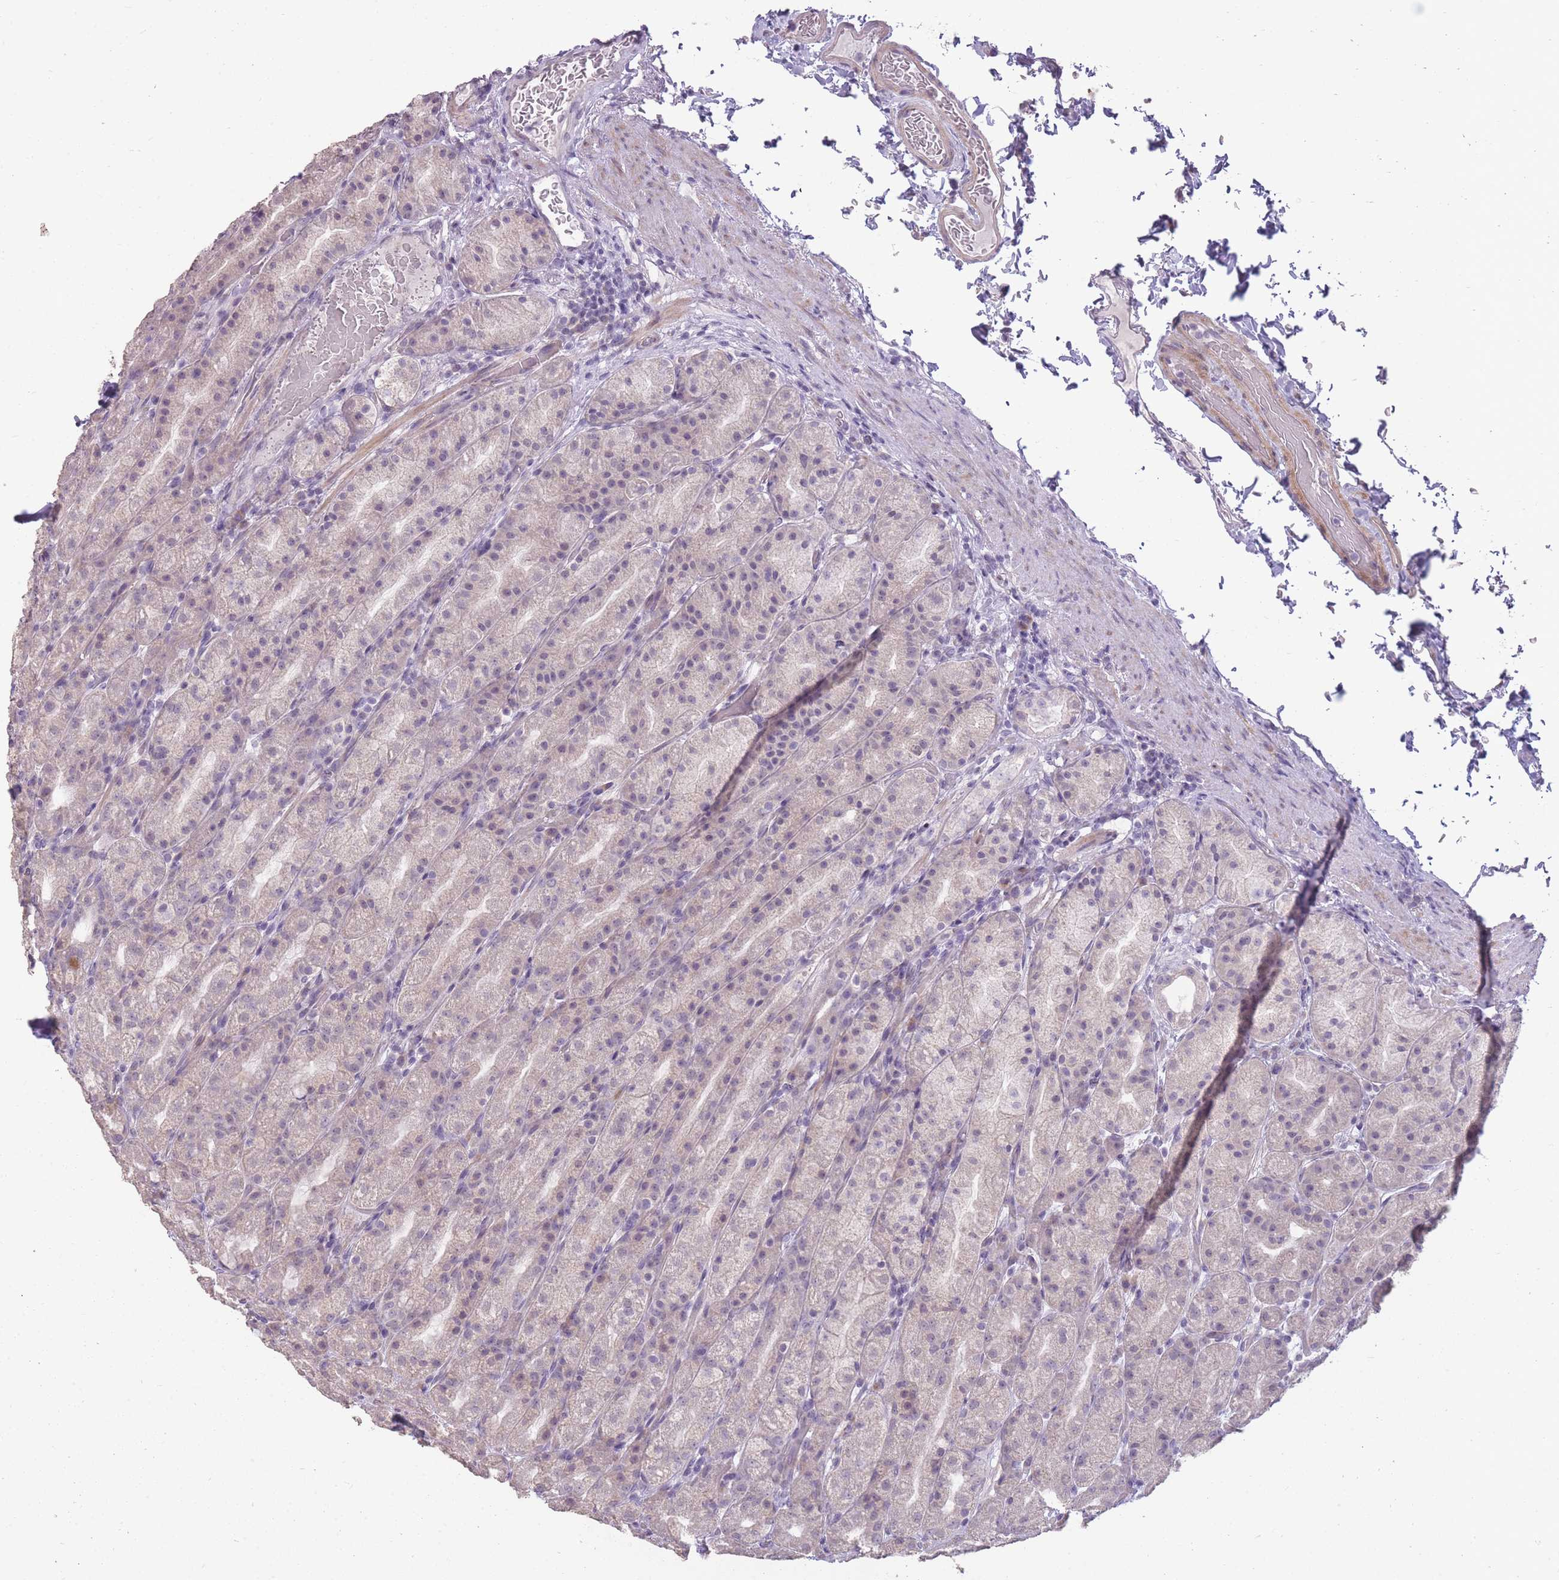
{"staining": {"intensity": "weak", "quantity": "<25%", "location": "nuclear"}, "tissue": "stomach", "cell_type": "Glandular cells", "image_type": "normal", "snomed": [{"axis": "morphology", "description": "Normal tissue, NOS"}, {"axis": "topography", "description": "Stomach, upper"}, {"axis": "topography", "description": "Stomach"}], "caption": "An immunohistochemistry (IHC) photomicrograph of normal stomach is shown. There is no staining in glandular cells of stomach. (Stains: DAB (3,3'-diaminobenzidine) immunohistochemistry (IHC) with hematoxylin counter stain, Microscopy: brightfield microscopy at high magnification).", "gene": "ZBTB24", "patient": {"sex": "male", "age": 68}}